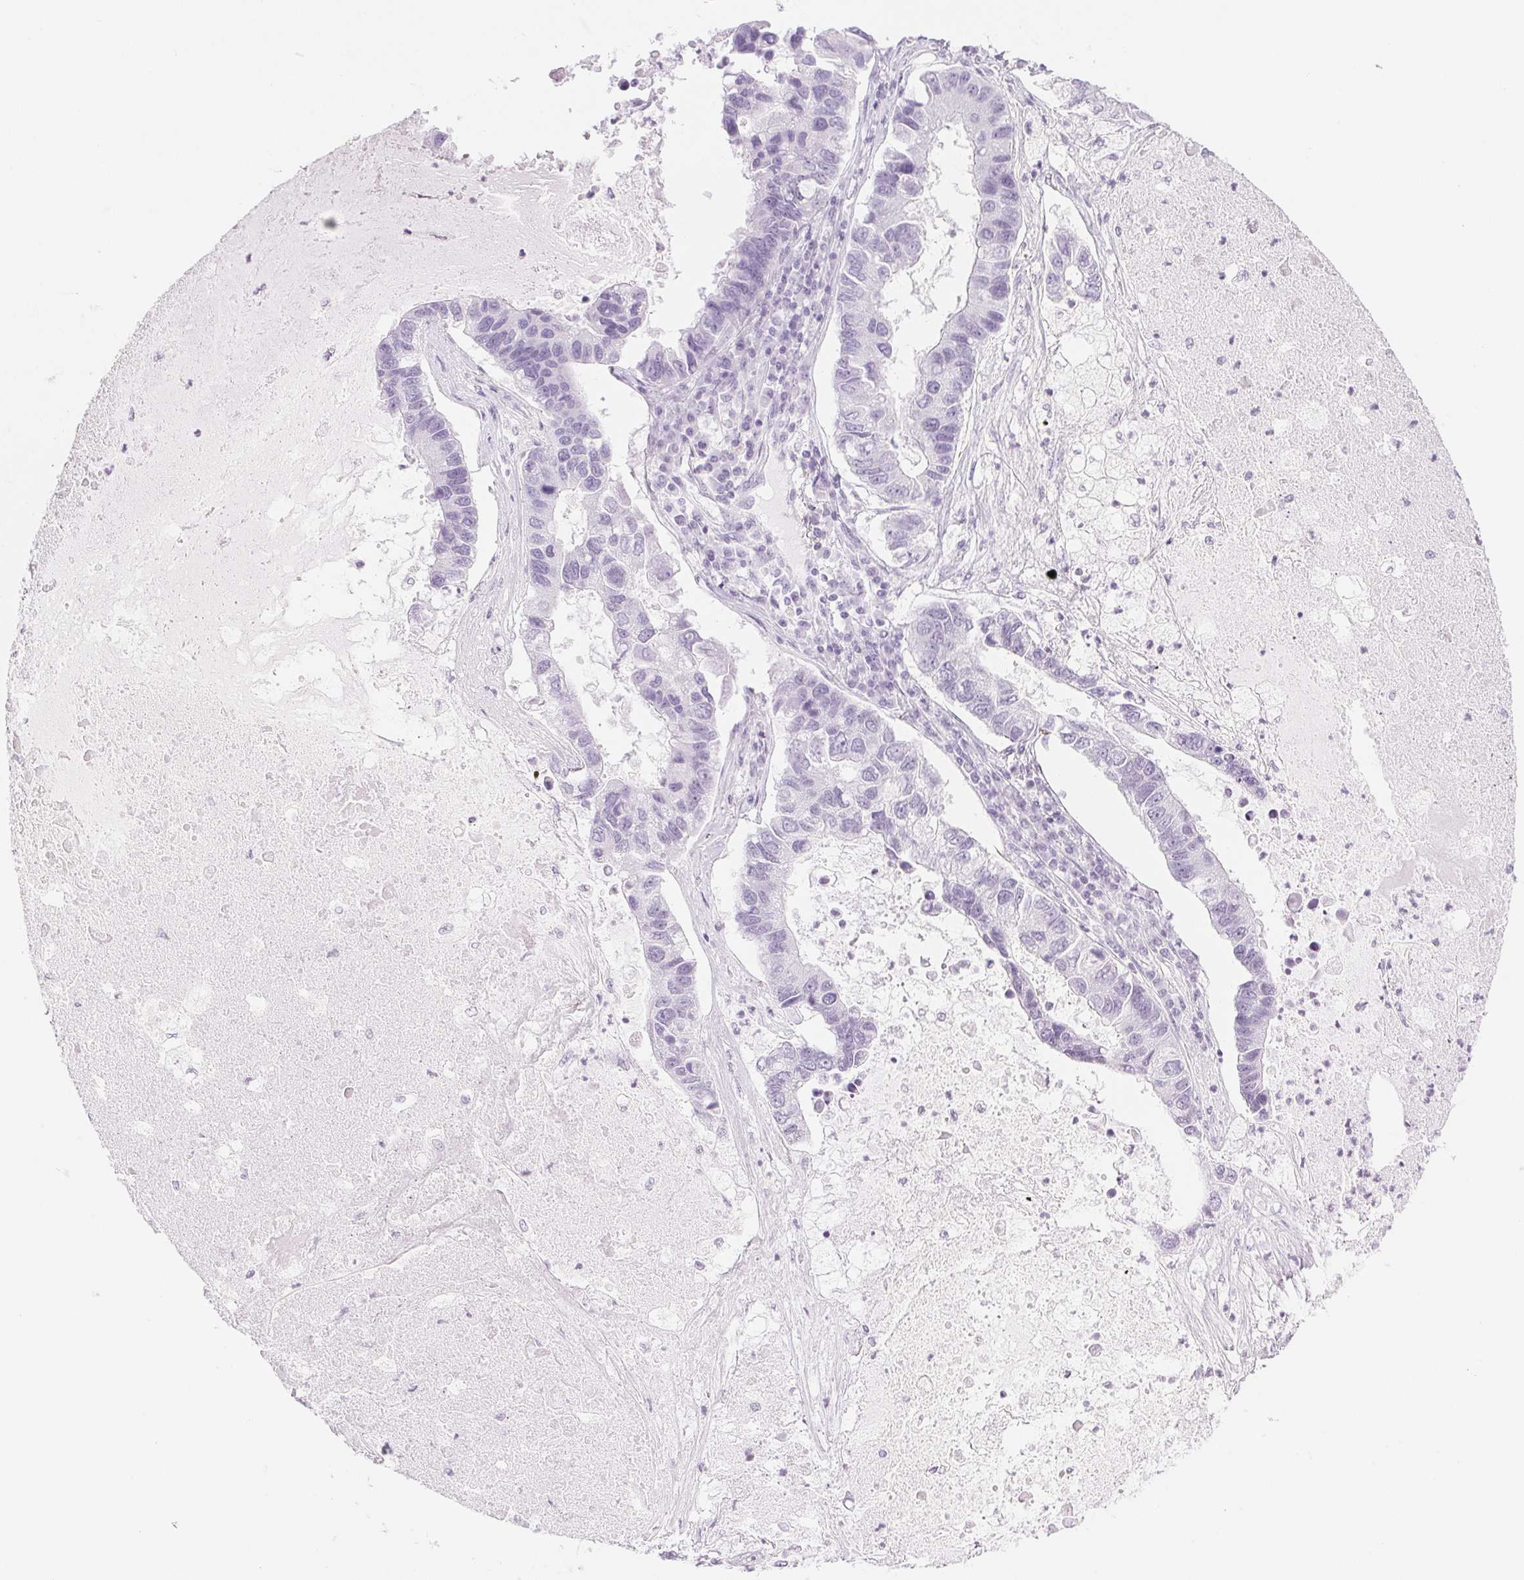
{"staining": {"intensity": "negative", "quantity": "none", "location": "none"}, "tissue": "lung cancer", "cell_type": "Tumor cells", "image_type": "cancer", "snomed": [{"axis": "morphology", "description": "Adenocarcinoma, NOS"}, {"axis": "topography", "description": "Bronchus"}, {"axis": "topography", "description": "Lung"}], "caption": "There is no significant positivity in tumor cells of adenocarcinoma (lung). (Stains: DAB immunohistochemistry with hematoxylin counter stain, Microscopy: brightfield microscopy at high magnification).", "gene": "SPRR3", "patient": {"sex": "female", "age": 51}}